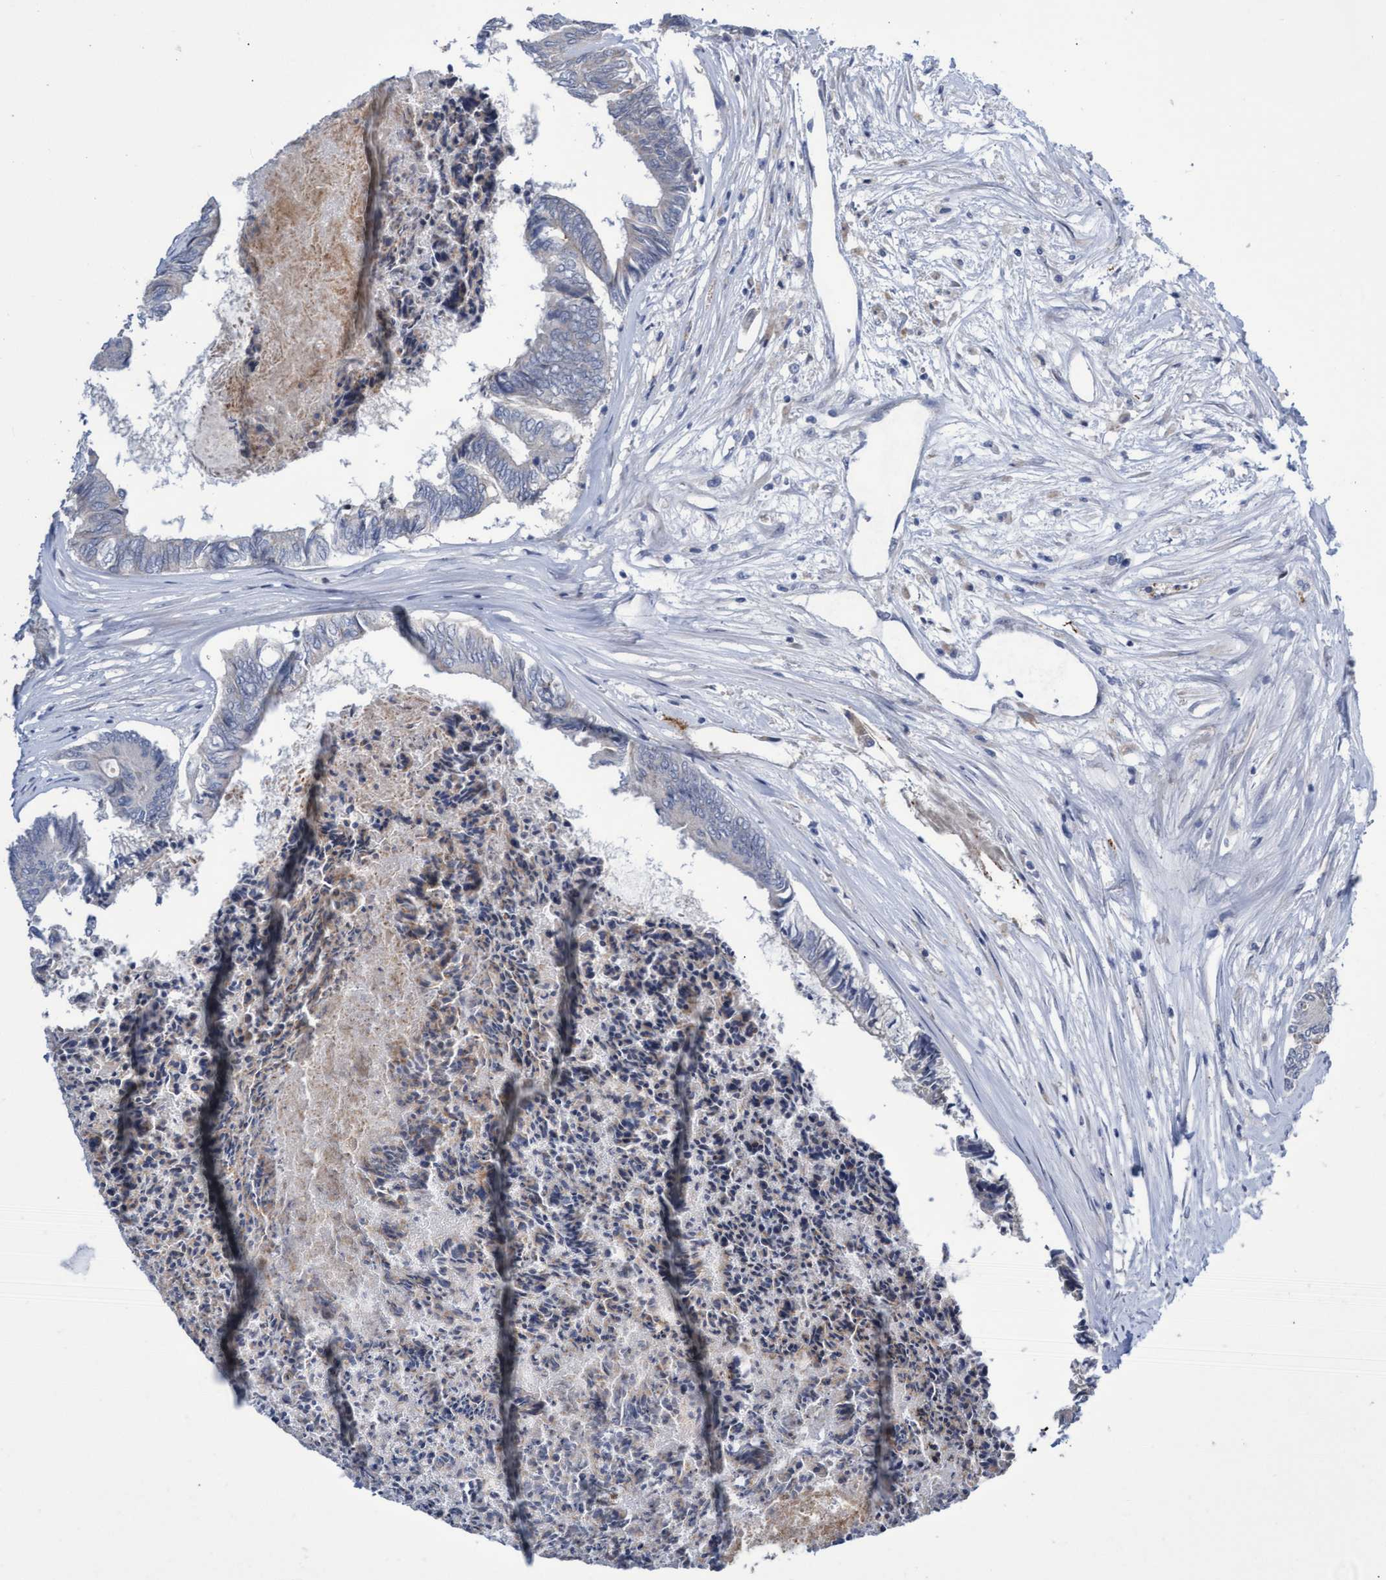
{"staining": {"intensity": "negative", "quantity": "none", "location": "none"}, "tissue": "colorectal cancer", "cell_type": "Tumor cells", "image_type": "cancer", "snomed": [{"axis": "morphology", "description": "Adenocarcinoma, NOS"}, {"axis": "topography", "description": "Rectum"}], "caption": "This is a micrograph of immunohistochemistry staining of colorectal cancer (adenocarcinoma), which shows no positivity in tumor cells. (Stains: DAB (3,3'-diaminobenzidine) IHC with hematoxylin counter stain, Microscopy: brightfield microscopy at high magnification).", "gene": "ABCF2", "patient": {"sex": "male", "age": 63}}